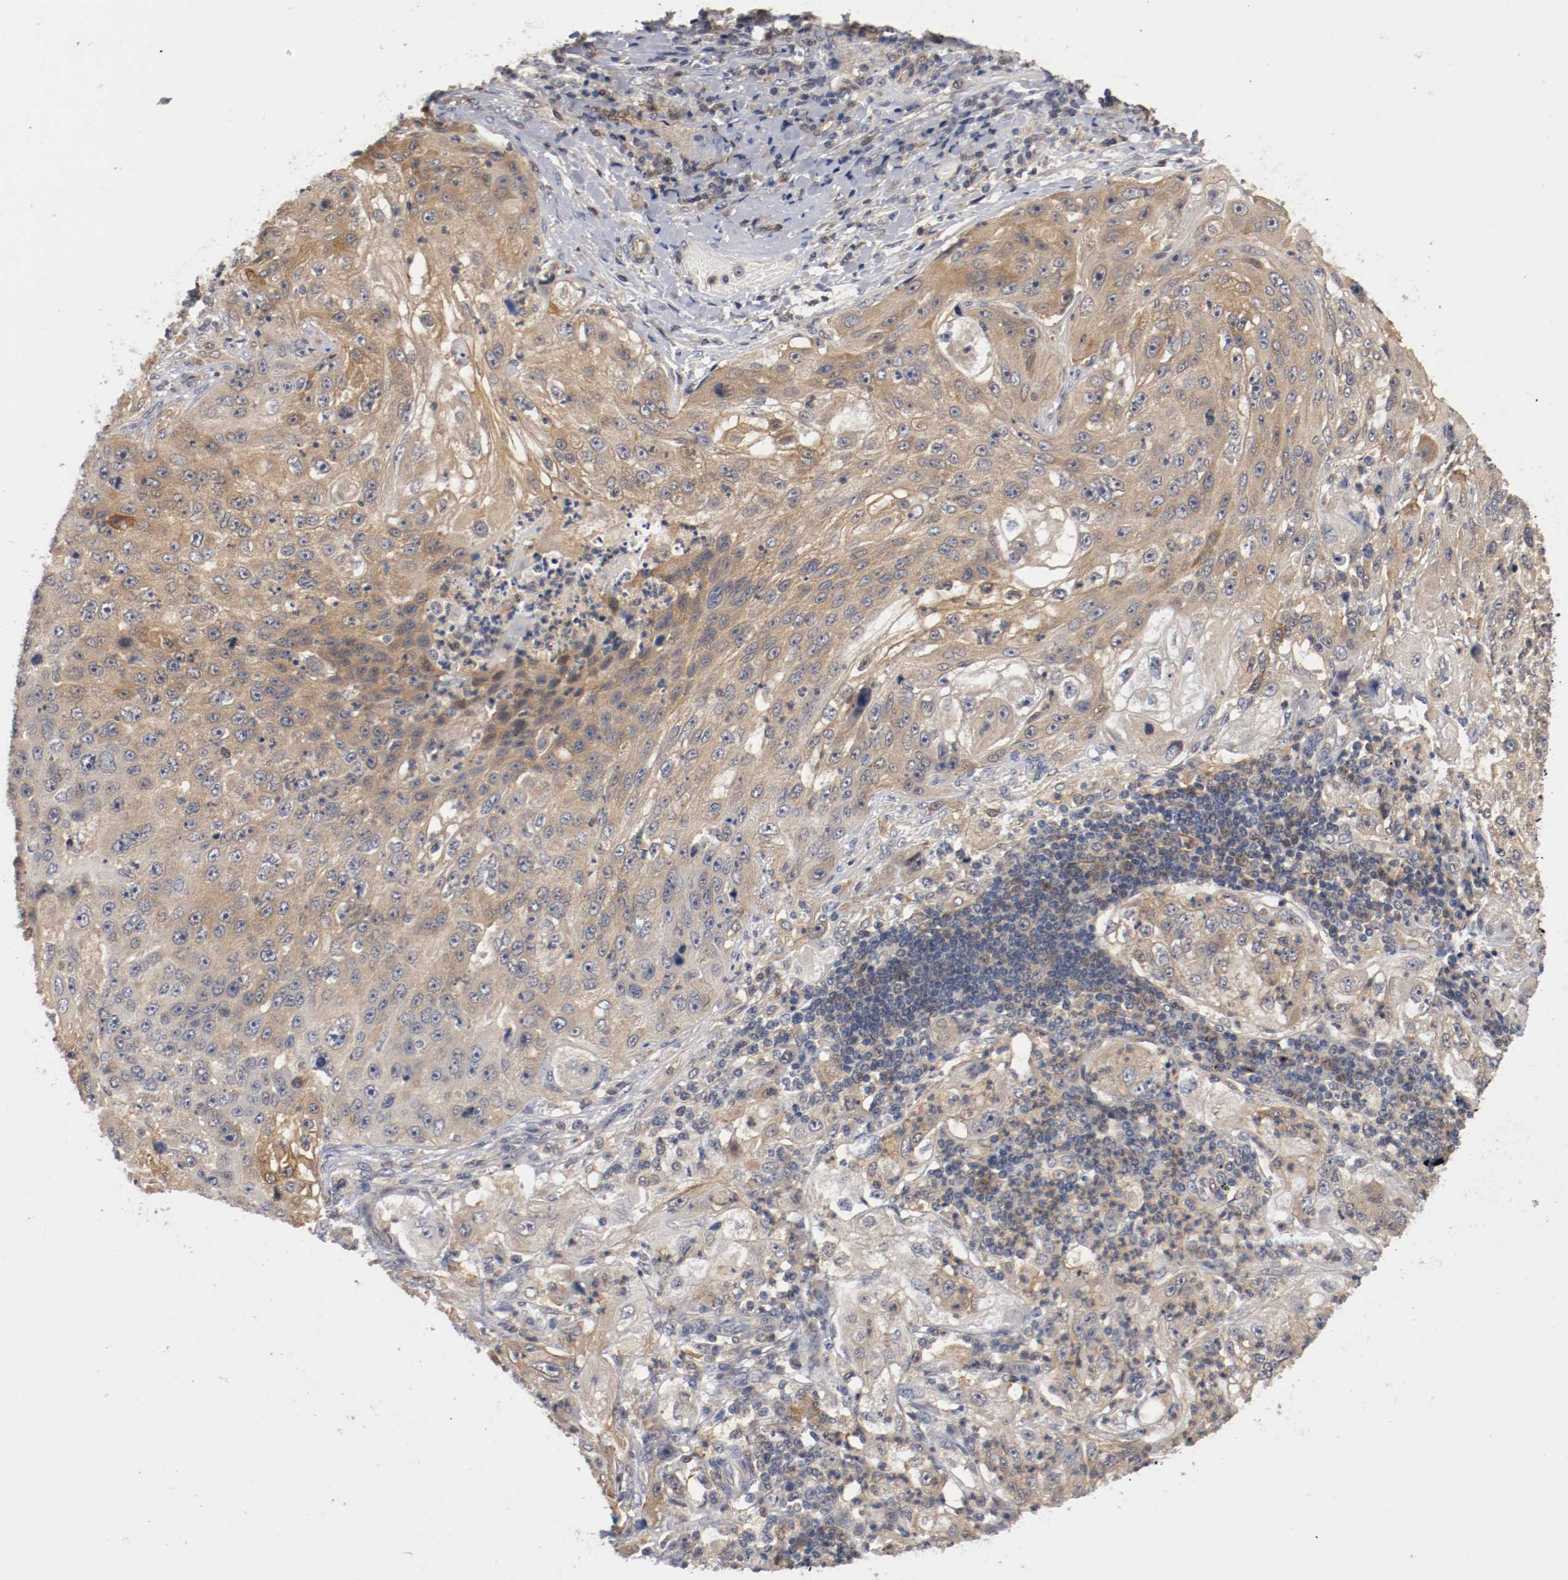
{"staining": {"intensity": "weak", "quantity": "25%-75%", "location": "cytoplasmic/membranous"}, "tissue": "lung cancer", "cell_type": "Tumor cells", "image_type": "cancer", "snomed": [{"axis": "morphology", "description": "Inflammation, NOS"}, {"axis": "morphology", "description": "Squamous cell carcinoma, NOS"}, {"axis": "topography", "description": "Lymph node"}, {"axis": "topography", "description": "Soft tissue"}, {"axis": "topography", "description": "Lung"}], "caption": "There is low levels of weak cytoplasmic/membranous staining in tumor cells of lung cancer, as demonstrated by immunohistochemical staining (brown color).", "gene": "RBM23", "patient": {"sex": "male", "age": 66}}